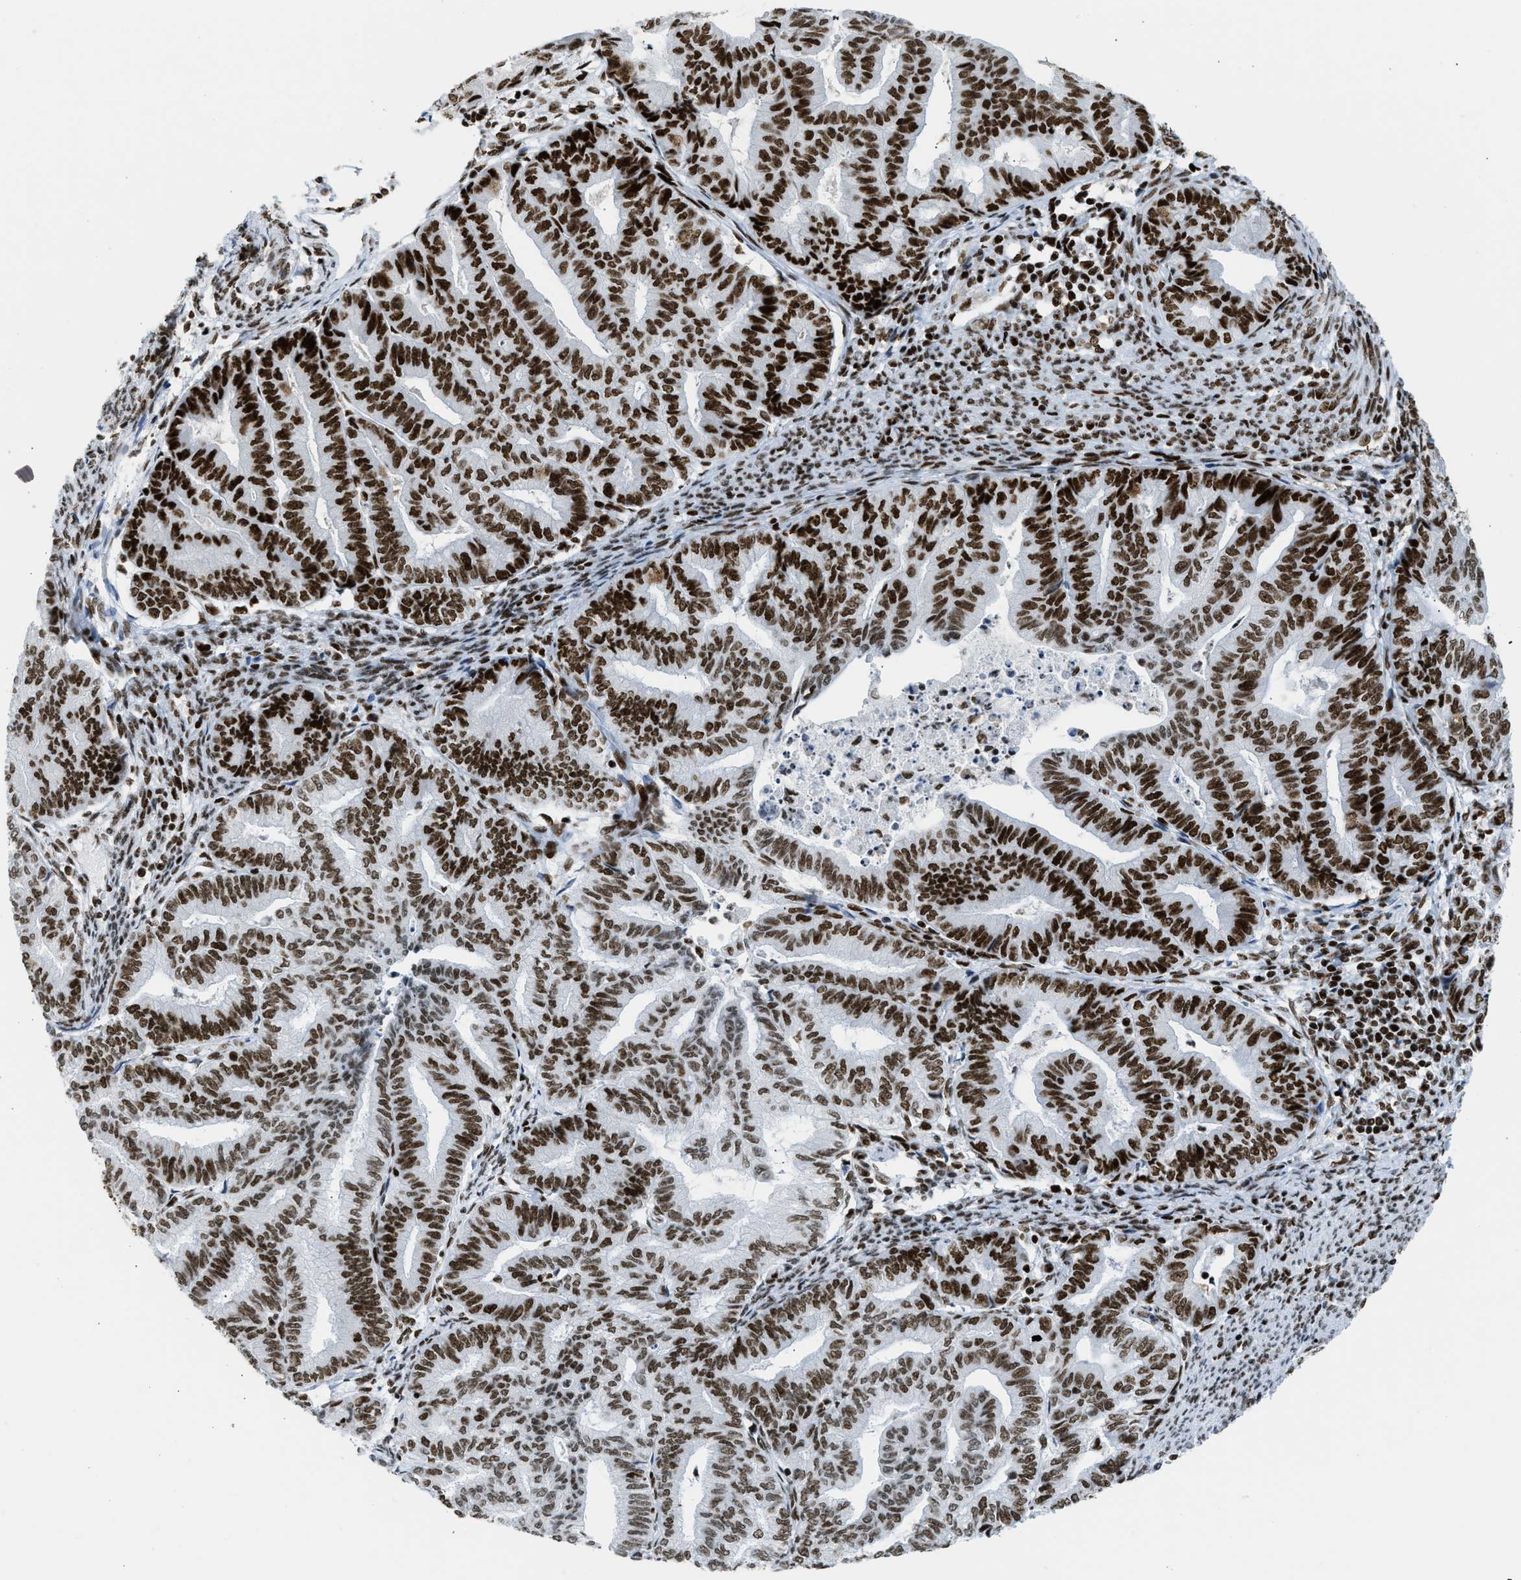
{"staining": {"intensity": "strong", "quantity": ">75%", "location": "nuclear"}, "tissue": "endometrial cancer", "cell_type": "Tumor cells", "image_type": "cancer", "snomed": [{"axis": "morphology", "description": "Adenocarcinoma, NOS"}, {"axis": "topography", "description": "Endometrium"}], "caption": "Adenocarcinoma (endometrial) tissue demonstrates strong nuclear expression in approximately >75% of tumor cells", "gene": "PIF1", "patient": {"sex": "female", "age": 79}}